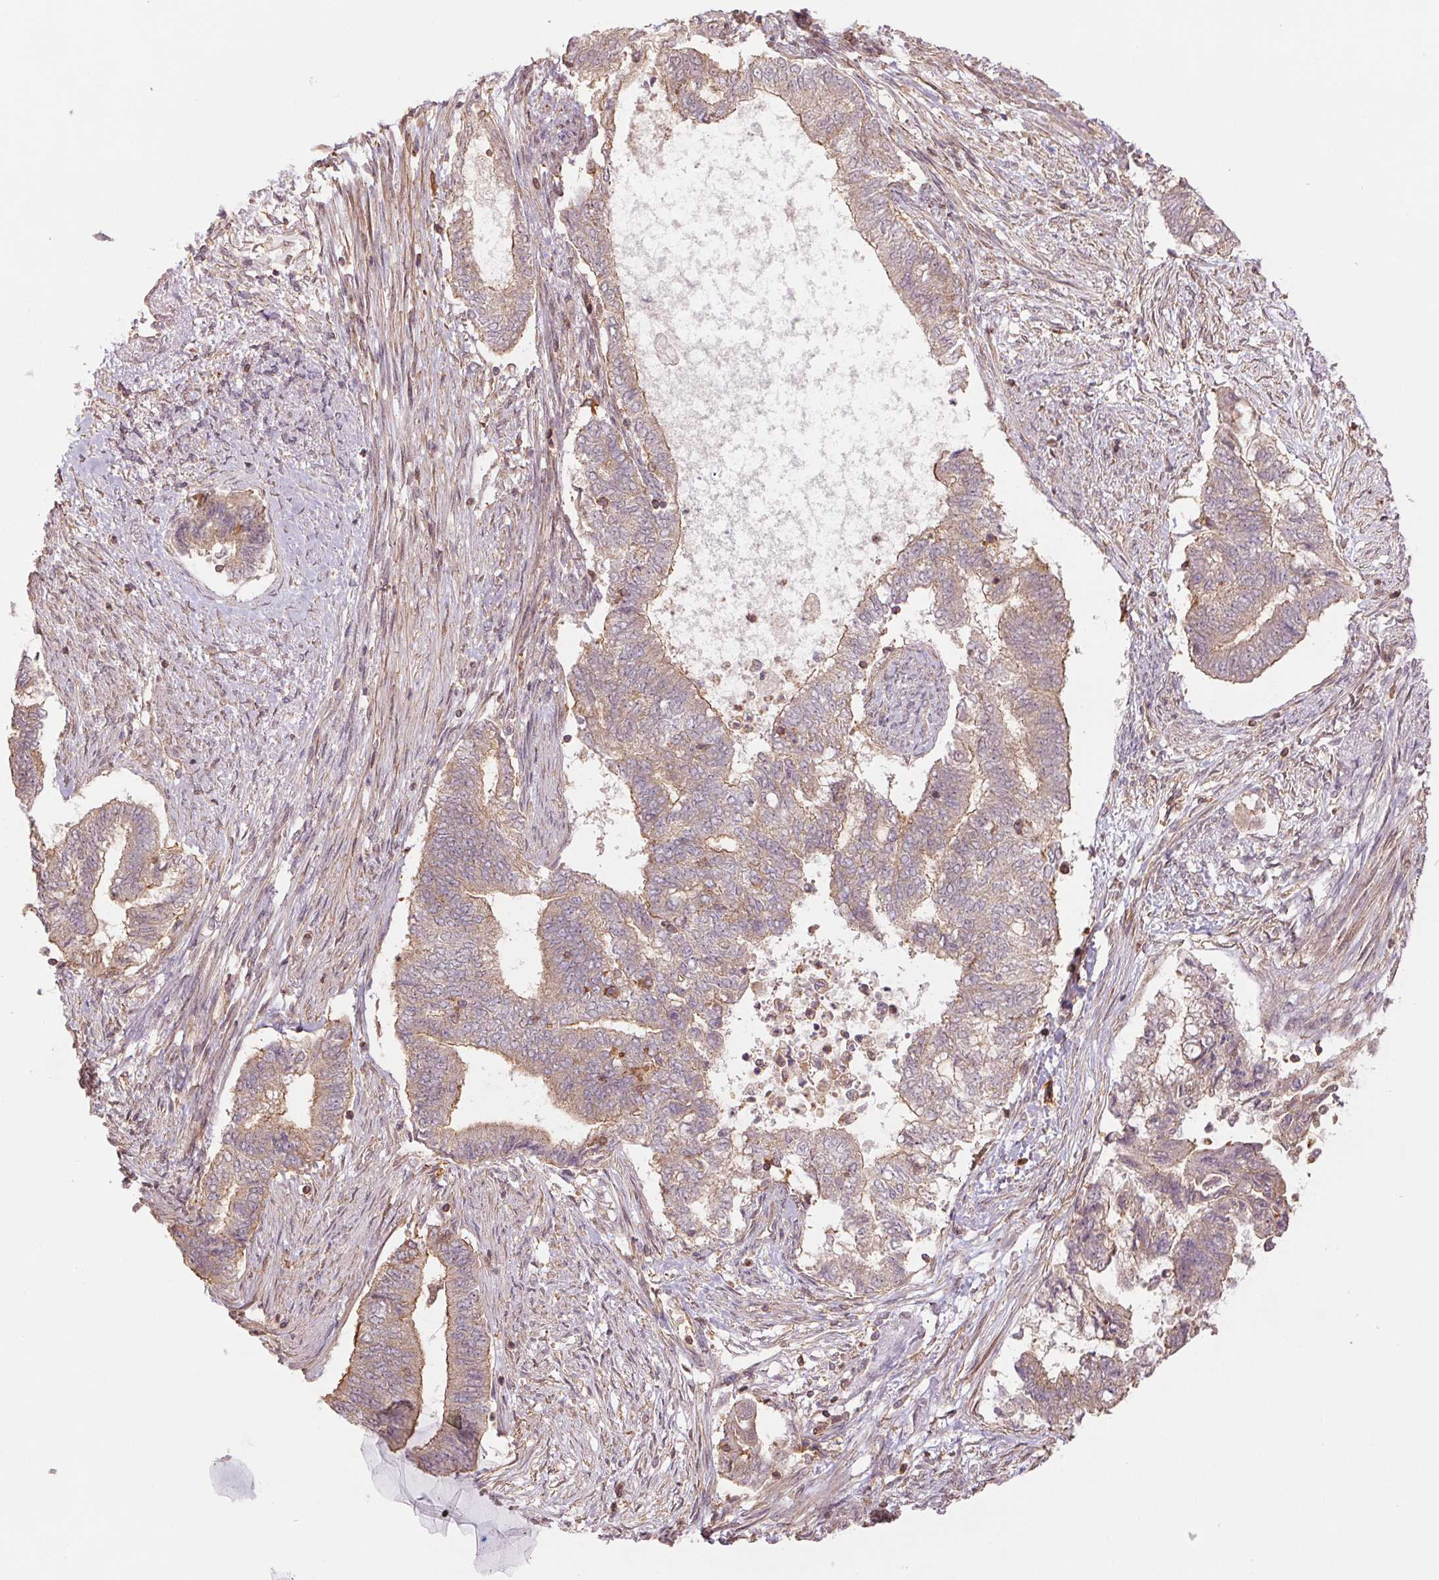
{"staining": {"intensity": "weak", "quantity": ">75%", "location": "cytoplasmic/membranous"}, "tissue": "endometrial cancer", "cell_type": "Tumor cells", "image_type": "cancer", "snomed": [{"axis": "morphology", "description": "Adenocarcinoma, NOS"}, {"axis": "topography", "description": "Endometrium"}], "caption": "Tumor cells display low levels of weak cytoplasmic/membranous staining in about >75% of cells in endometrial cancer.", "gene": "TUBA3D", "patient": {"sex": "female", "age": 65}}